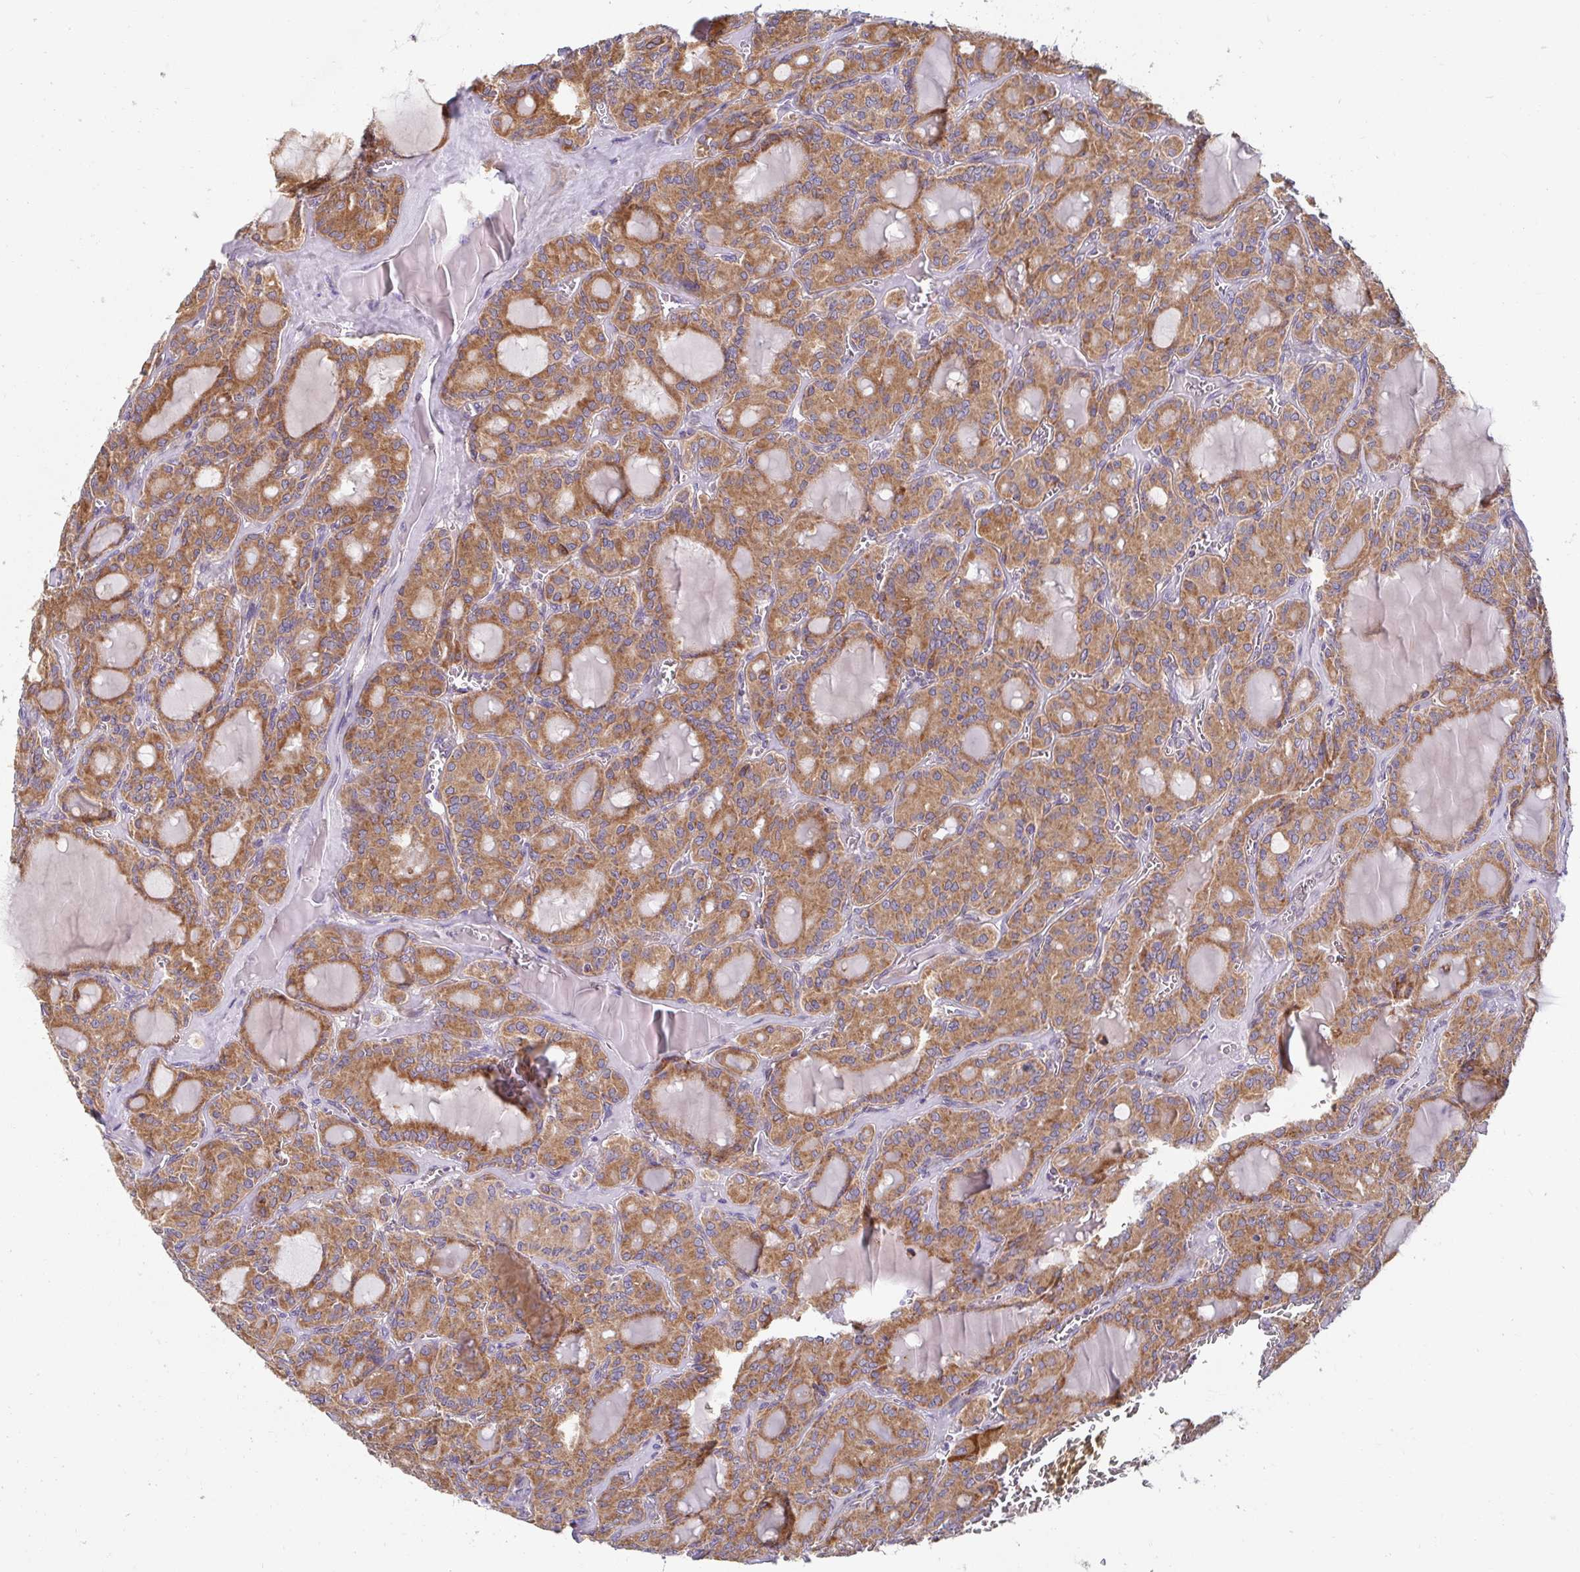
{"staining": {"intensity": "moderate", "quantity": ">75%", "location": "cytoplasmic/membranous"}, "tissue": "thyroid cancer", "cell_type": "Tumor cells", "image_type": "cancer", "snomed": [{"axis": "morphology", "description": "Papillary adenocarcinoma, NOS"}, {"axis": "topography", "description": "Thyroid gland"}], "caption": "An immunohistochemistry (IHC) histopathology image of neoplastic tissue is shown. Protein staining in brown labels moderate cytoplasmic/membranous positivity in thyroid cancer (papillary adenocarcinoma) within tumor cells. (Stains: DAB (3,3'-diaminobenzidine) in brown, nuclei in blue, Microscopy: brightfield microscopy at high magnification).", "gene": "SKP2", "patient": {"sex": "male", "age": 87}}